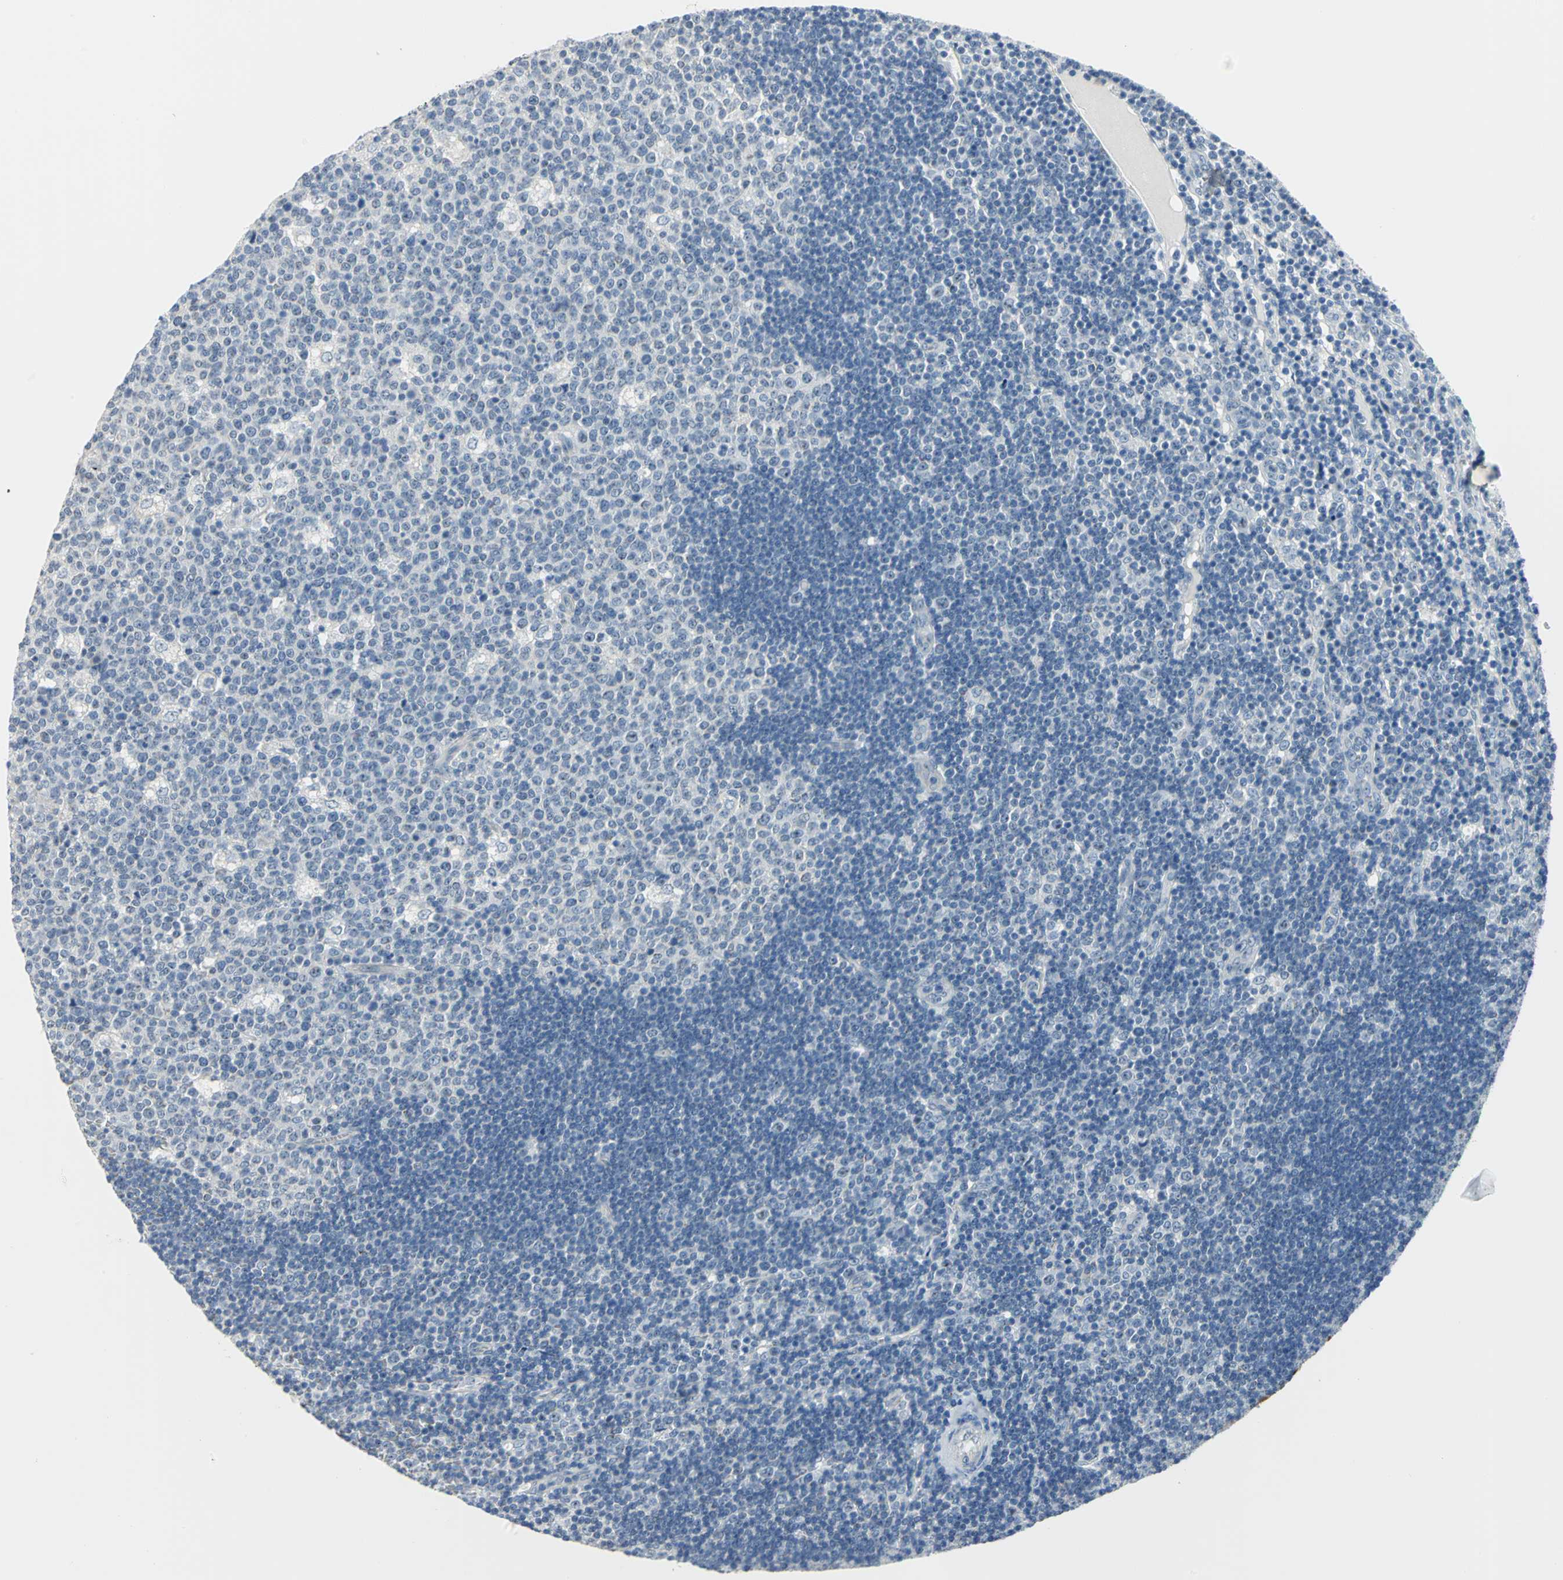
{"staining": {"intensity": "negative", "quantity": "none", "location": "none"}, "tissue": "lymph node", "cell_type": "Germinal center cells", "image_type": "normal", "snomed": [{"axis": "morphology", "description": "Normal tissue, NOS"}, {"axis": "topography", "description": "Lymph node"}, {"axis": "topography", "description": "Salivary gland"}], "caption": "Immunohistochemistry histopathology image of benign lymph node: human lymph node stained with DAB (3,3'-diaminobenzidine) exhibits no significant protein positivity in germinal center cells.", "gene": "MUC4", "patient": {"sex": "male", "age": 8}}